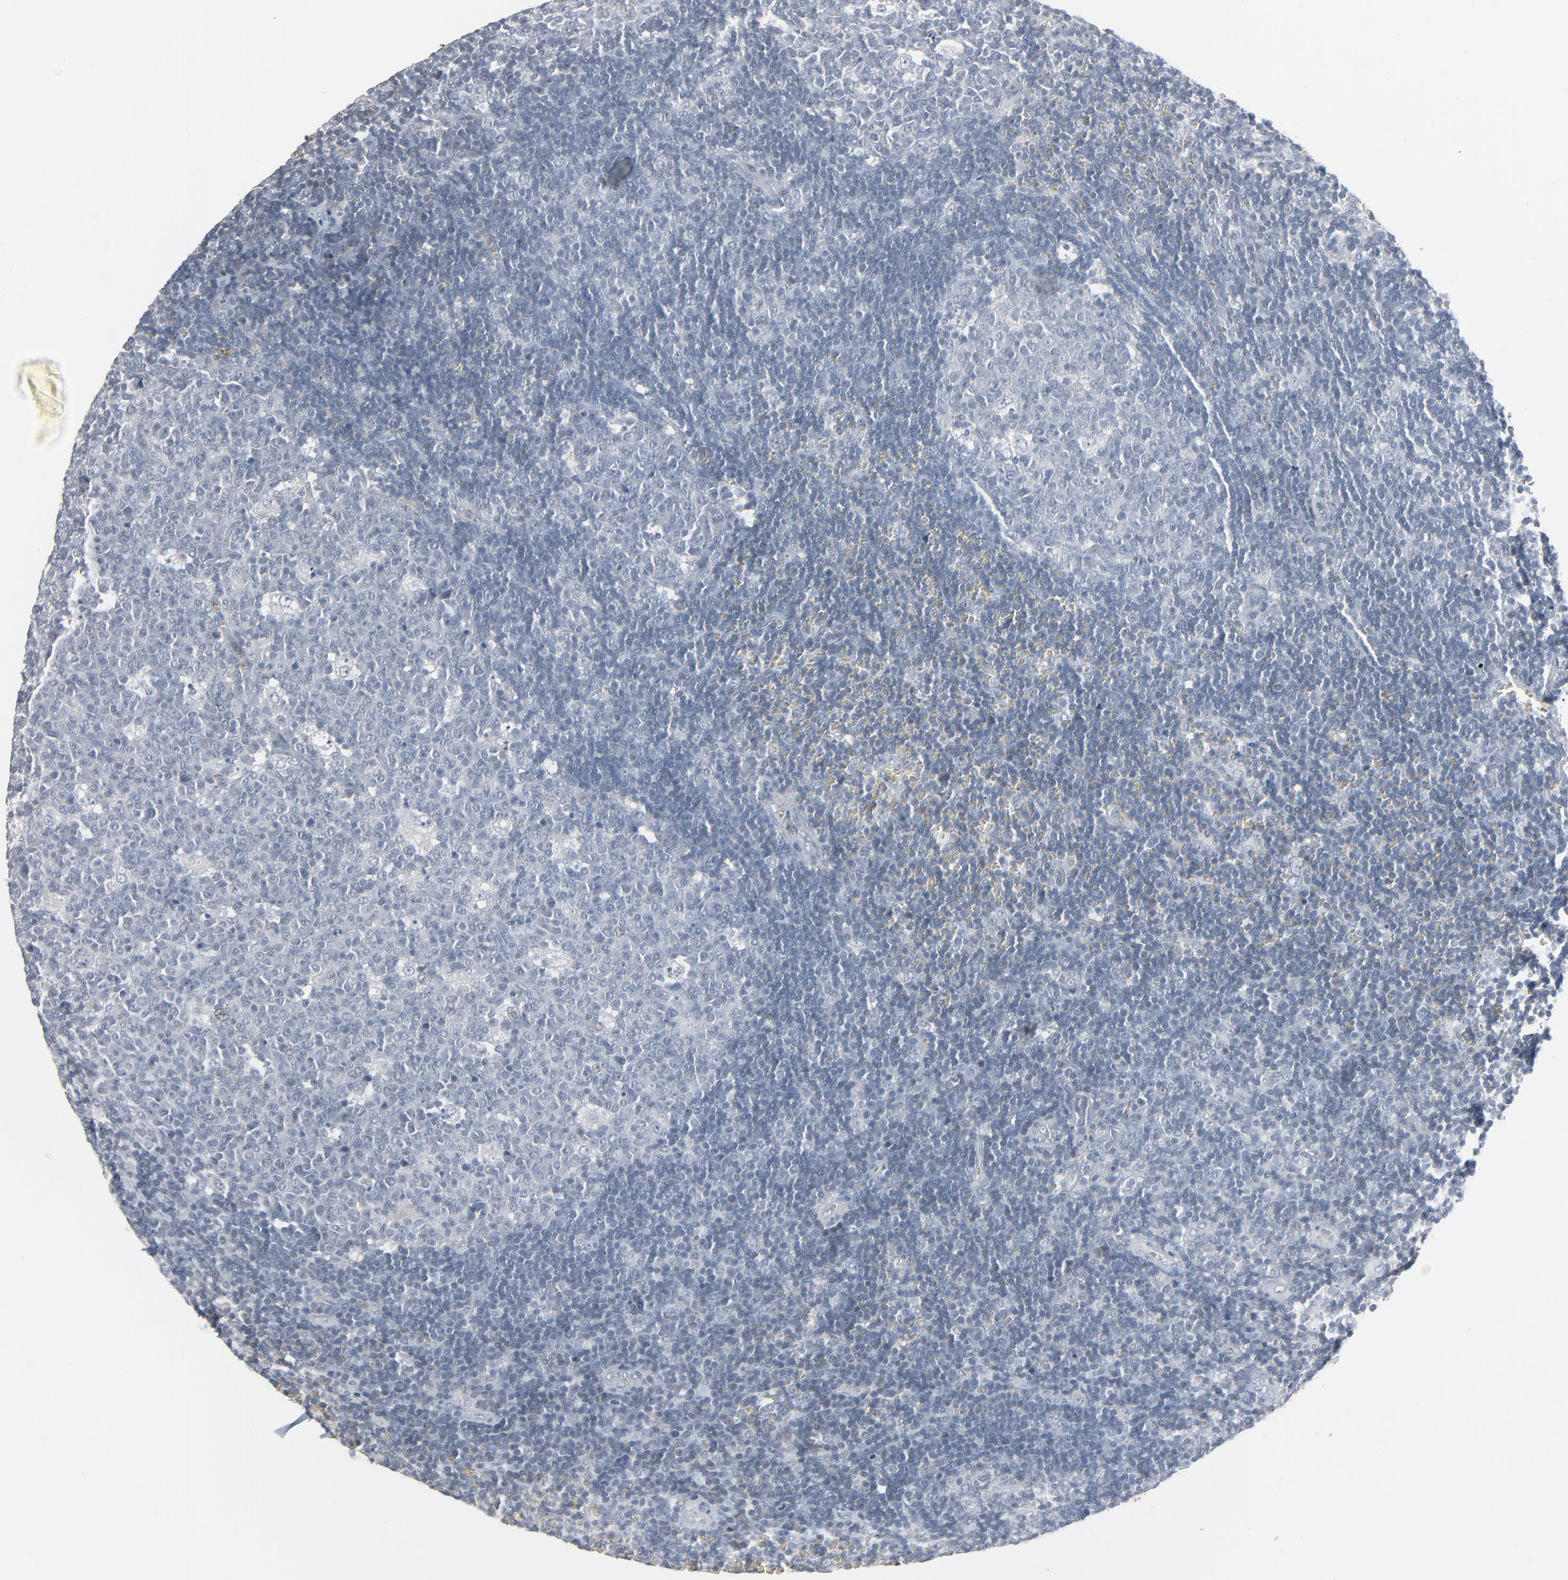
{"staining": {"intensity": "negative", "quantity": "none", "location": "none"}, "tissue": "lymph node", "cell_type": "Germinal center cells", "image_type": "normal", "snomed": [{"axis": "morphology", "description": "Normal tissue, NOS"}, {"axis": "topography", "description": "Lymph node"}, {"axis": "topography", "description": "Salivary gland"}], "caption": "Immunohistochemistry (IHC) histopathology image of normal lymph node: human lymph node stained with DAB (3,3'-diaminobenzidine) displays no significant protein positivity in germinal center cells.", "gene": "SAGE1", "patient": {"sex": "male", "age": 8}}